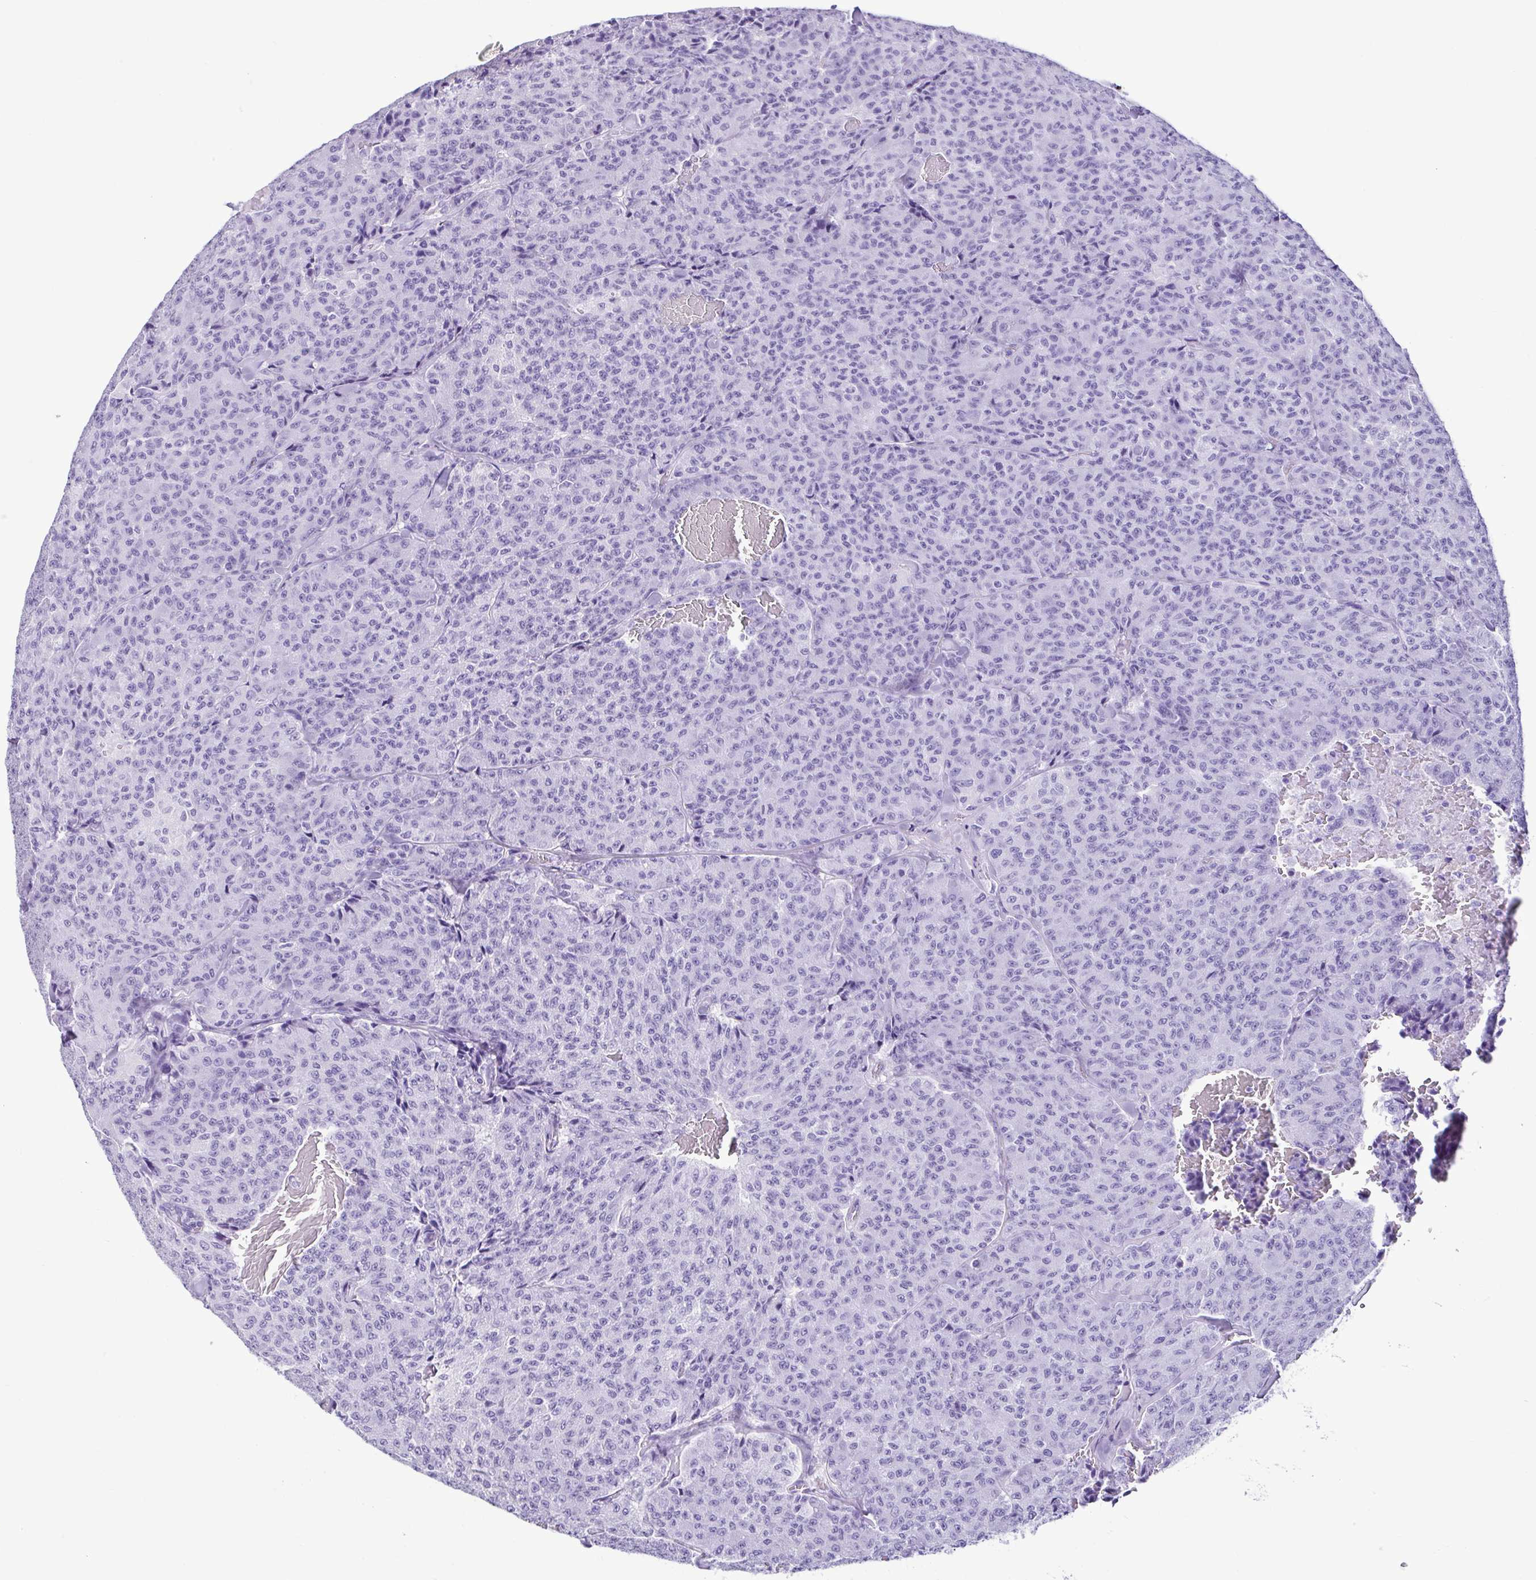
{"staining": {"intensity": "negative", "quantity": "none", "location": "none"}, "tissue": "carcinoid", "cell_type": "Tumor cells", "image_type": "cancer", "snomed": [{"axis": "morphology", "description": "Carcinoid, malignant, NOS"}, {"axis": "topography", "description": "Lung"}], "caption": "The micrograph shows no staining of tumor cells in carcinoid.", "gene": "CBY2", "patient": {"sex": "male", "age": 71}}